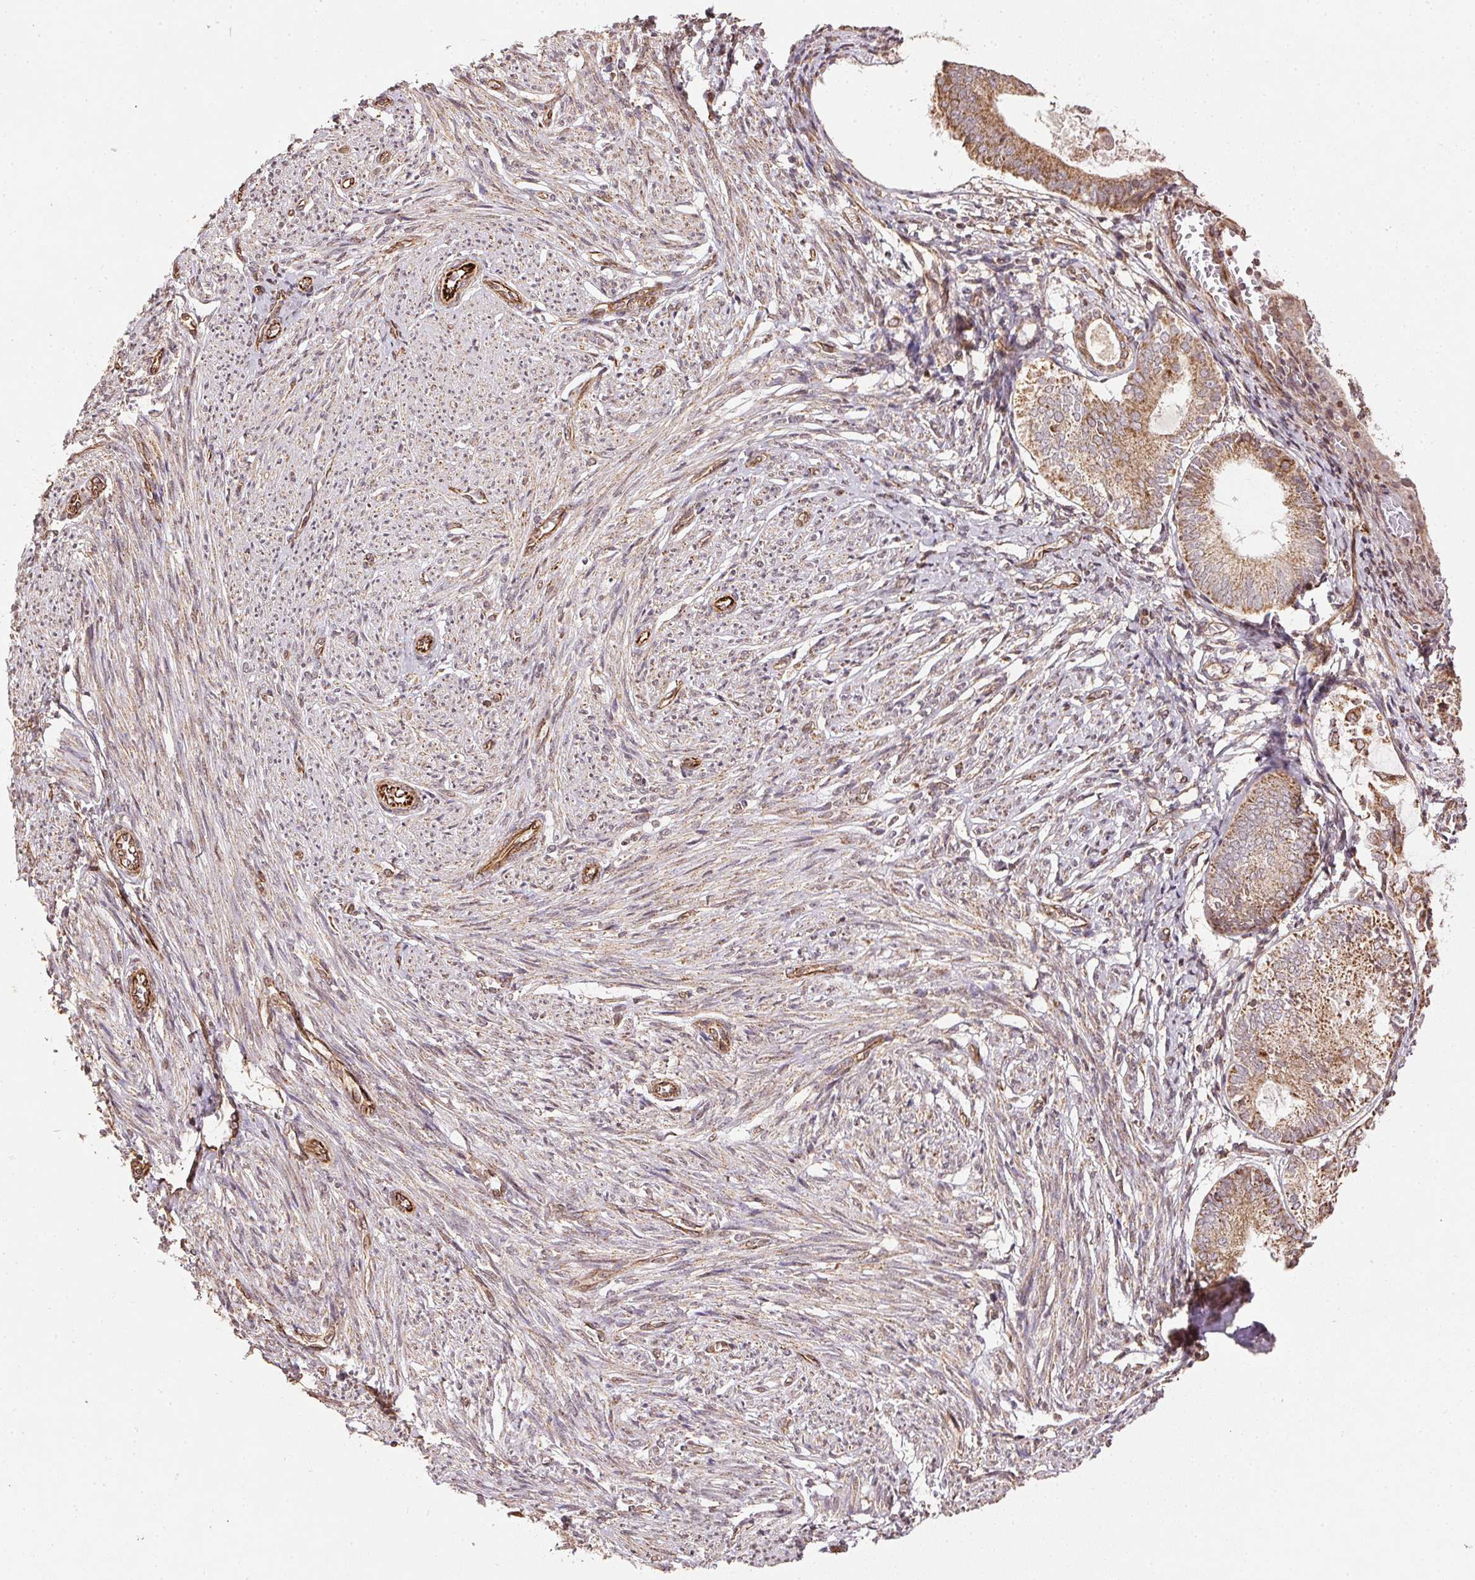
{"staining": {"intensity": "weak", "quantity": "25%-75%", "location": "cytoplasmic/membranous"}, "tissue": "endometrium", "cell_type": "Cells in endometrial stroma", "image_type": "normal", "snomed": [{"axis": "morphology", "description": "Normal tissue, NOS"}, {"axis": "topography", "description": "Endometrium"}], "caption": "Unremarkable endometrium shows weak cytoplasmic/membranous expression in approximately 25%-75% of cells in endometrial stroma.", "gene": "SPRED2", "patient": {"sex": "female", "age": 50}}